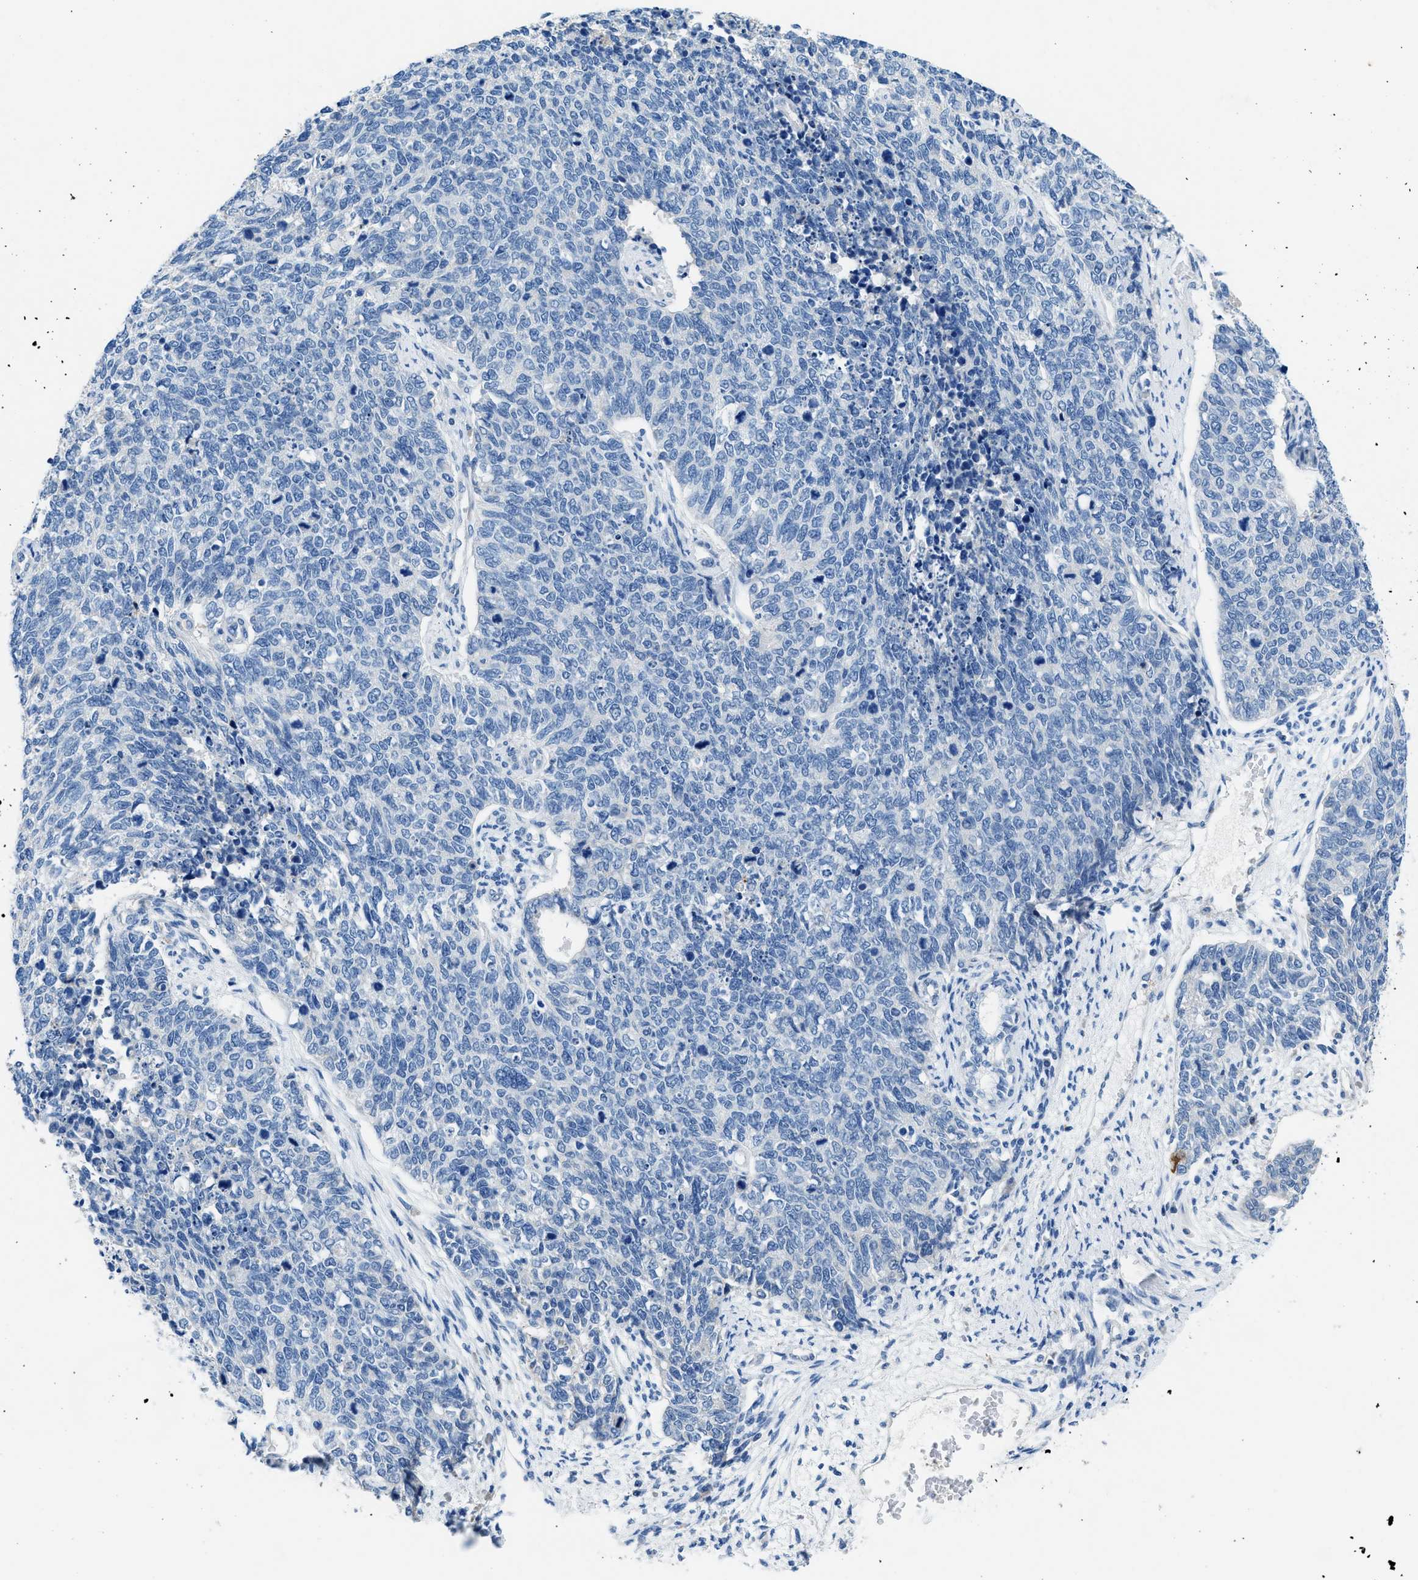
{"staining": {"intensity": "negative", "quantity": "none", "location": "none"}, "tissue": "cervical cancer", "cell_type": "Tumor cells", "image_type": "cancer", "snomed": [{"axis": "morphology", "description": "Squamous cell carcinoma, NOS"}, {"axis": "topography", "description": "Cervix"}], "caption": "DAB (3,3'-diaminobenzidine) immunohistochemical staining of cervical cancer (squamous cell carcinoma) exhibits no significant staining in tumor cells. The staining was performed using DAB to visualize the protein expression in brown, while the nuclei were stained in blue with hematoxylin (Magnification: 20x).", "gene": "SLC10A6", "patient": {"sex": "female", "age": 63}}